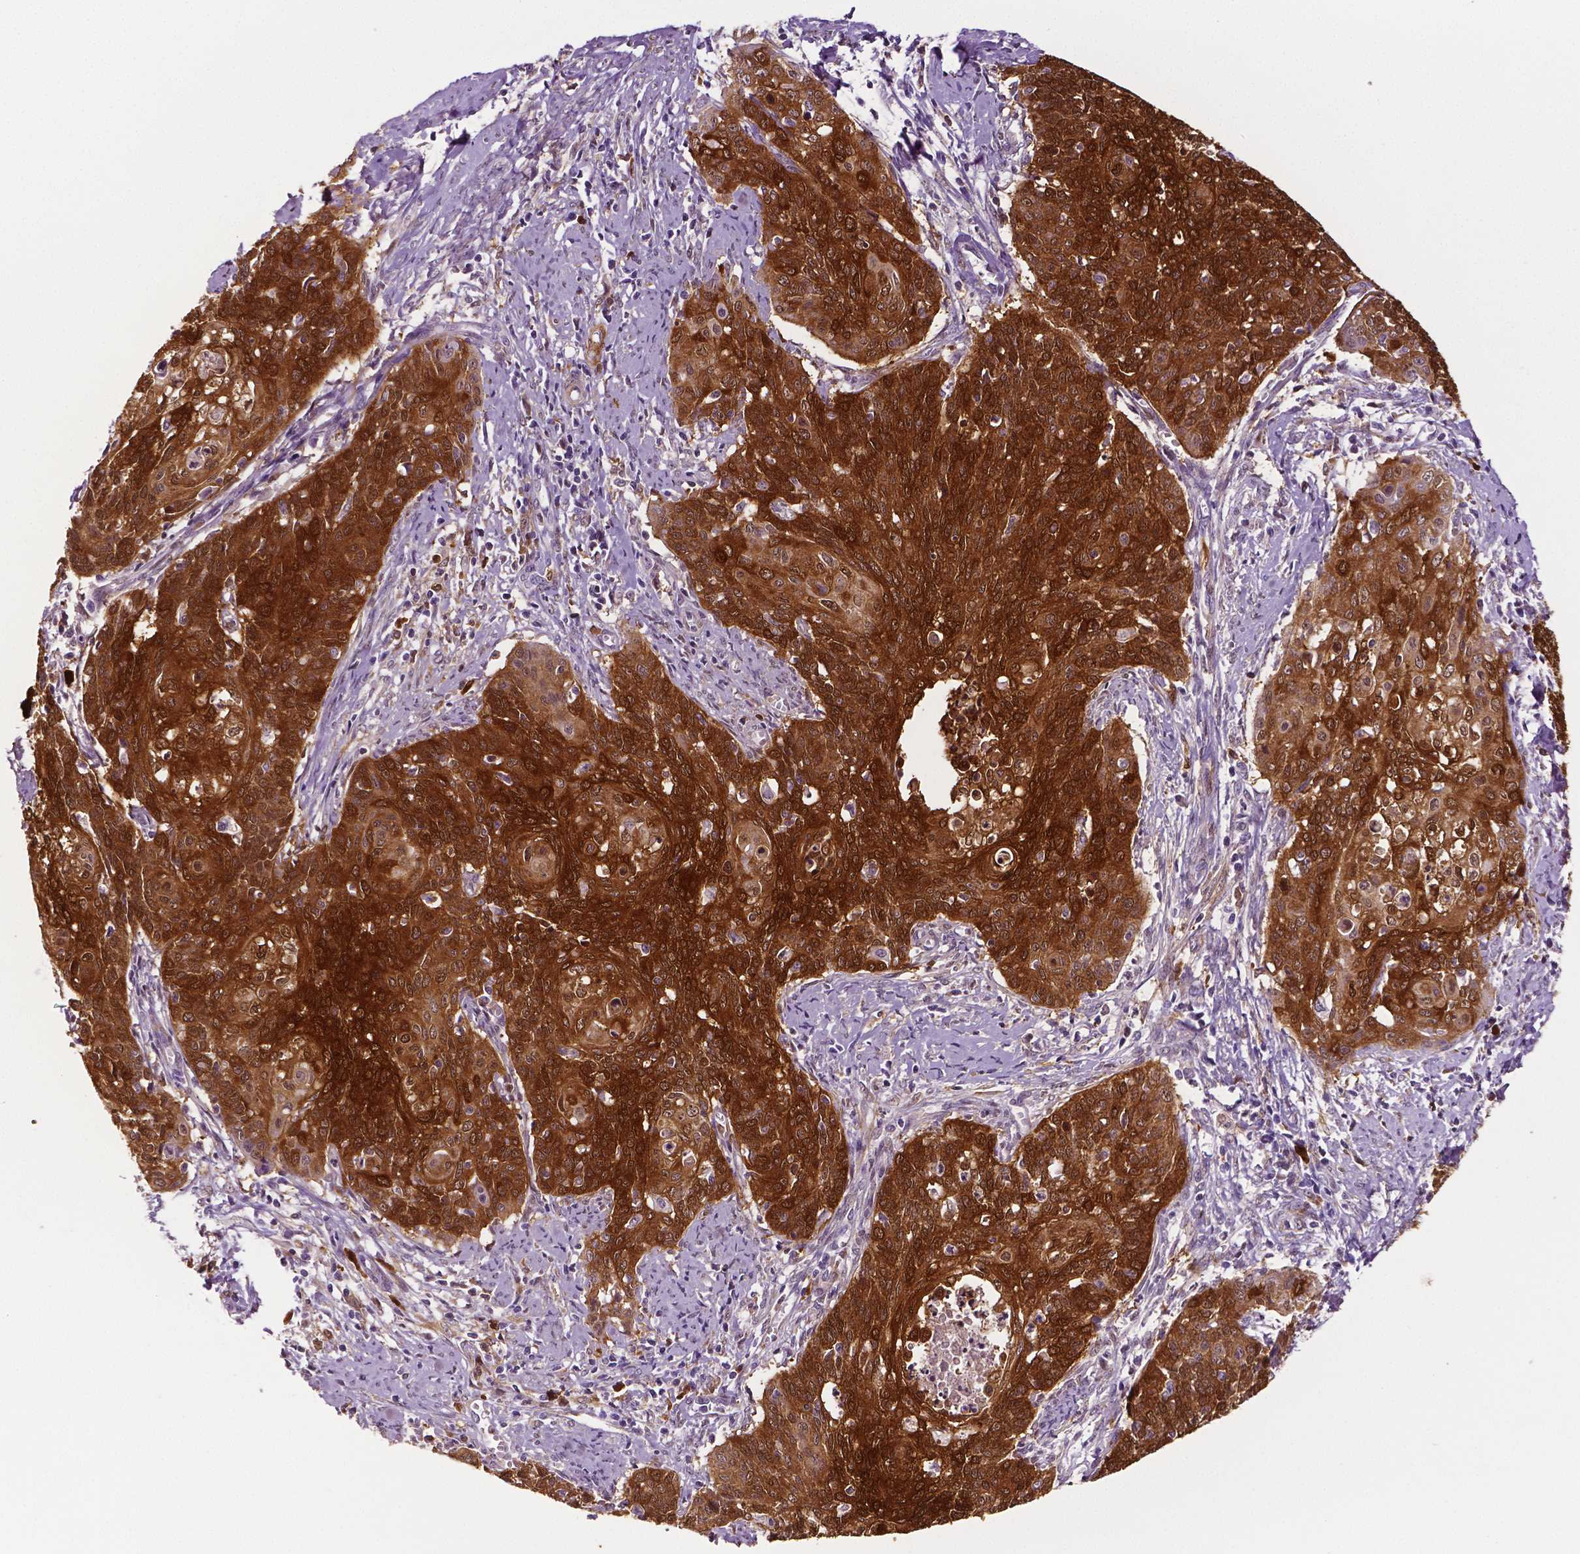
{"staining": {"intensity": "strong", "quantity": ">75%", "location": "cytoplasmic/membranous,nuclear"}, "tissue": "cervical cancer", "cell_type": "Tumor cells", "image_type": "cancer", "snomed": [{"axis": "morphology", "description": "Normal tissue, NOS"}, {"axis": "morphology", "description": "Squamous cell carcinoma, NOS"}, {"axis": "topography", "description": "Cervix"}], "caption": "Cervical cancer (squamous cell carcinoma) stained for a protein (brown) reveals strong cytoplasmic/membranous and nuclear positive expression in about >75% of tumor cells.", "gene": "PHGDH", "patient": {"sex": "female", "age": 39}}